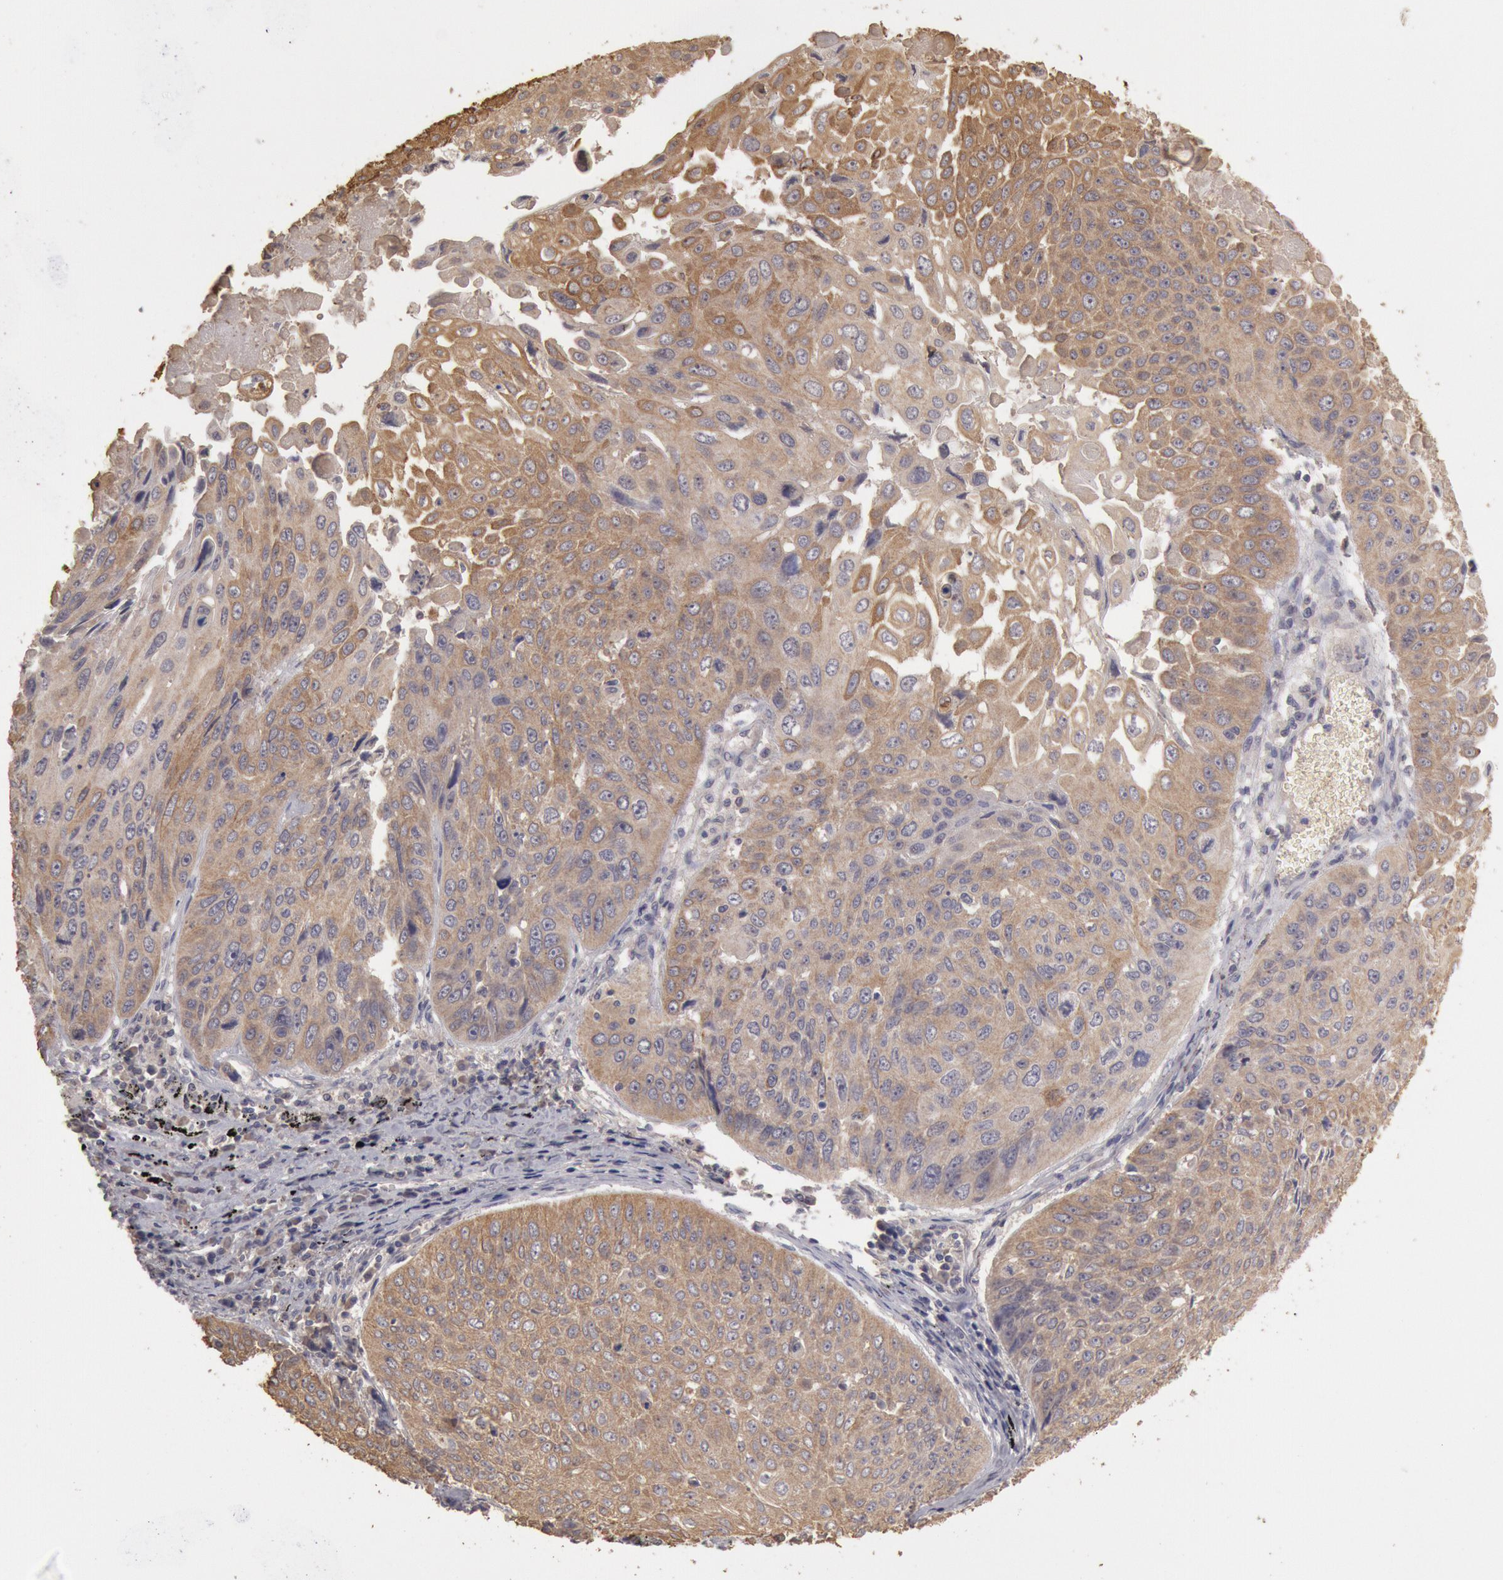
{"staining": {"intensity": "moderate", "quantity": ">75%", "location": "cytoplasmic/membranous"}, "tissue": "lung cancer", "cell_type": "Tumor cells", "image_type": "cancer", "snomed": [{"axis": "morphology", "description": "Adenocarcinoma, NOS"}, {"axis": "topography", "description": "Lung"}], "caption": "This is an image of immunohistochemistry staining of lung cancer, which shows moderate positivity in the cytoplasmic/membranous of tumor cells.", "gene": "ZFP36L1", "patient": {"sex": "male", "age": 60}}